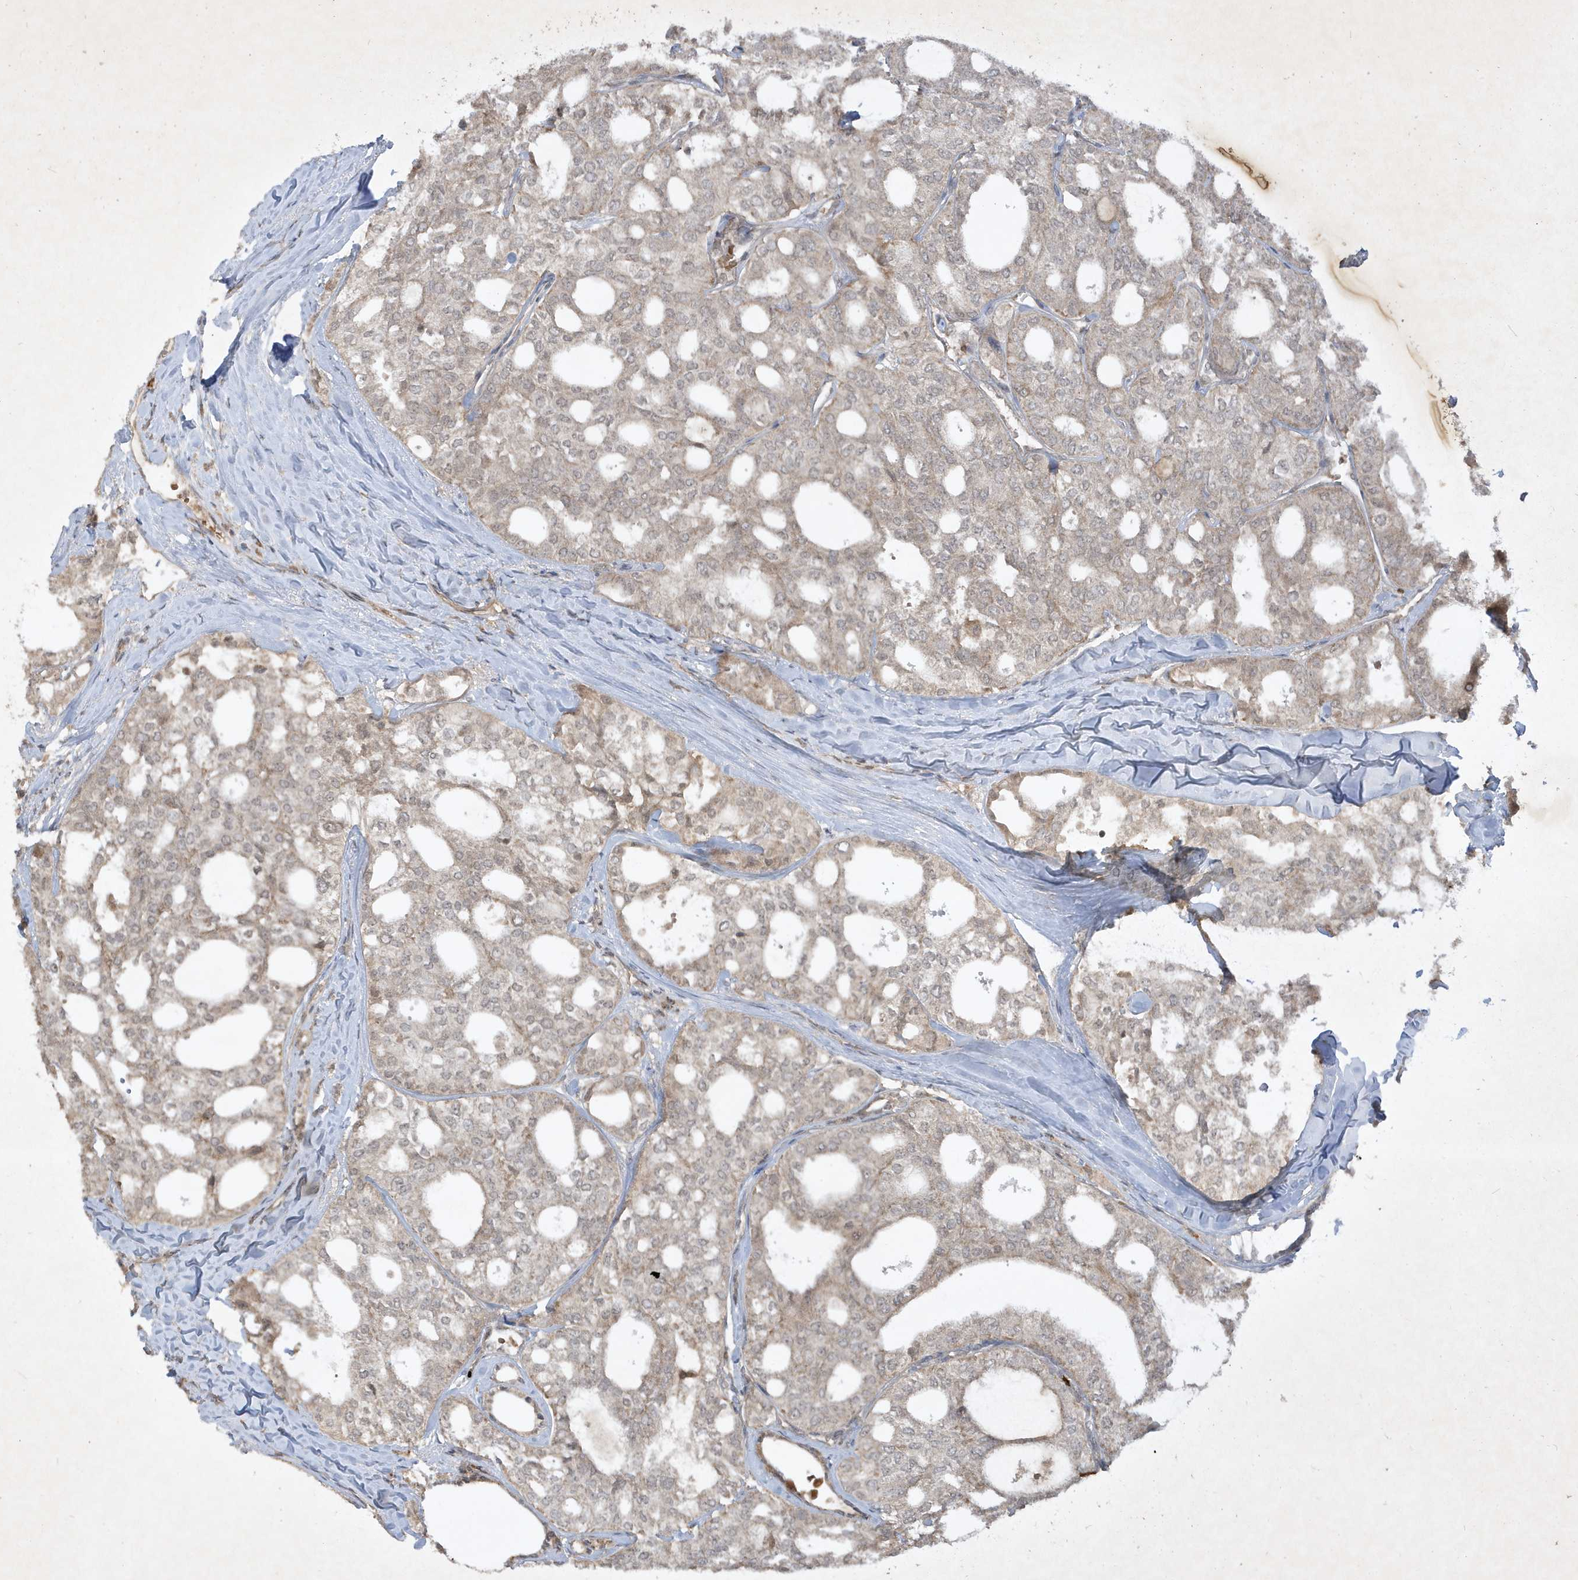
{"staining": {"intensity": "negative", "quantity": "none", "location": "none"}, "tissue": "thyroid cancer", "cell_type": "Tumor cells", "image_type": "cancer", "snomed": [{"axis": "morphology", "description": "Follicular adenoma carcinoma, NOS"}, {"axis": "topography", "description": "Thyroid gland"}], "caption": "Immunohistochemical staining of human thyroid cancer shows no significant expression in tumor cells.", "gene": "ZNF213", "patient": {"sex": "male", "age": 75}}